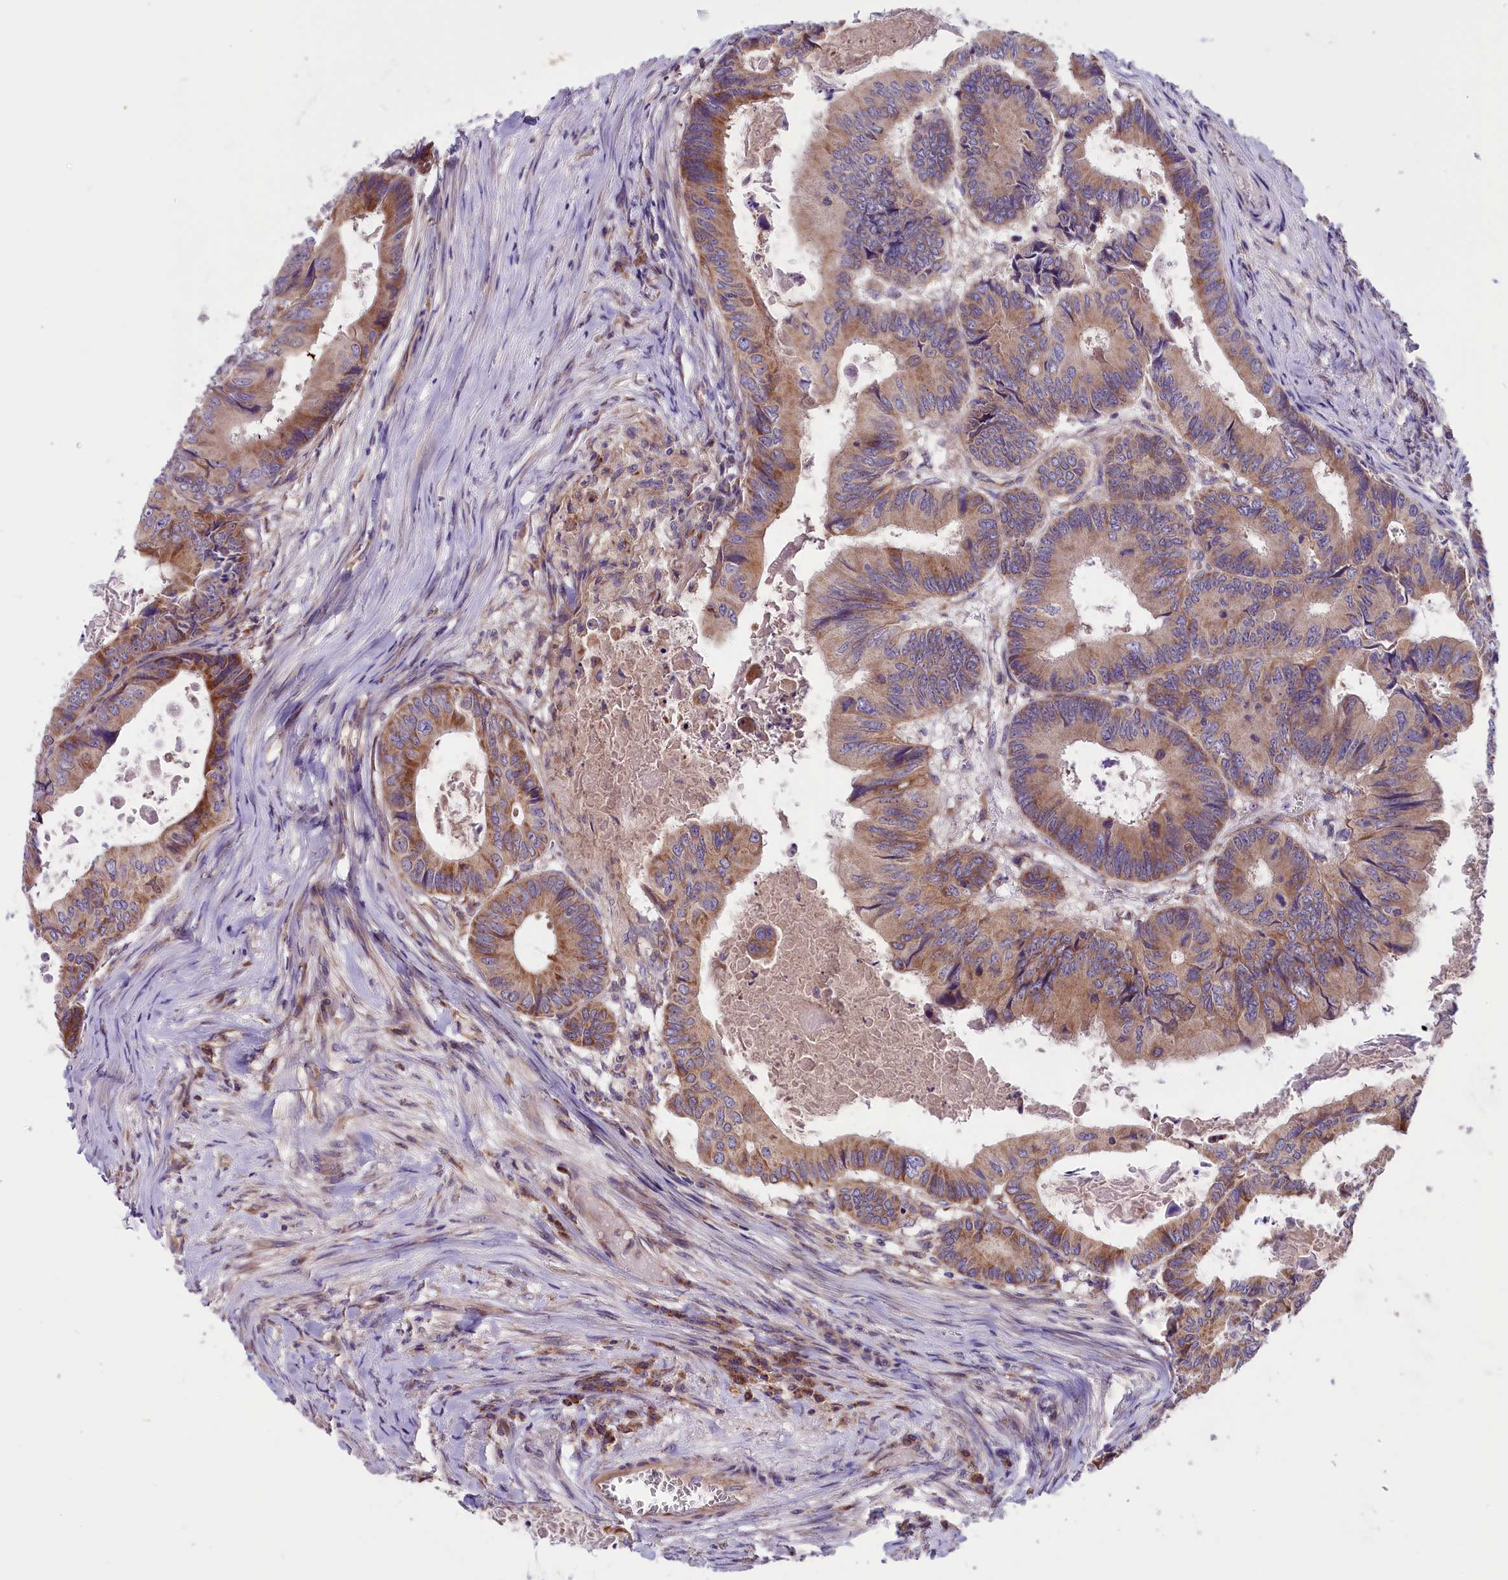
{"staining": {"intensity": "moderate", "quantity": "25%-75%", "location": "cytoplasmic/membranous"}, "tissue": "colorectal cancer", "cell_type": "Tumor cells", "image_type": "cancer", "snomed": [{"axis": "morphology", "description": "Adenocarcinoma, NOS"}, {"axis": "topography", "description": "Colon"}], "caption": "Immunohistochemical staining of human colorectal cancer (adenocarcinoma) exhibits medium levels of moderate cytoplasmic/membranous positivity in approximately 25%-75% of tumor cells.", "gene": "DNAJB9", "patient": {"sex": "male", "age": 85}}